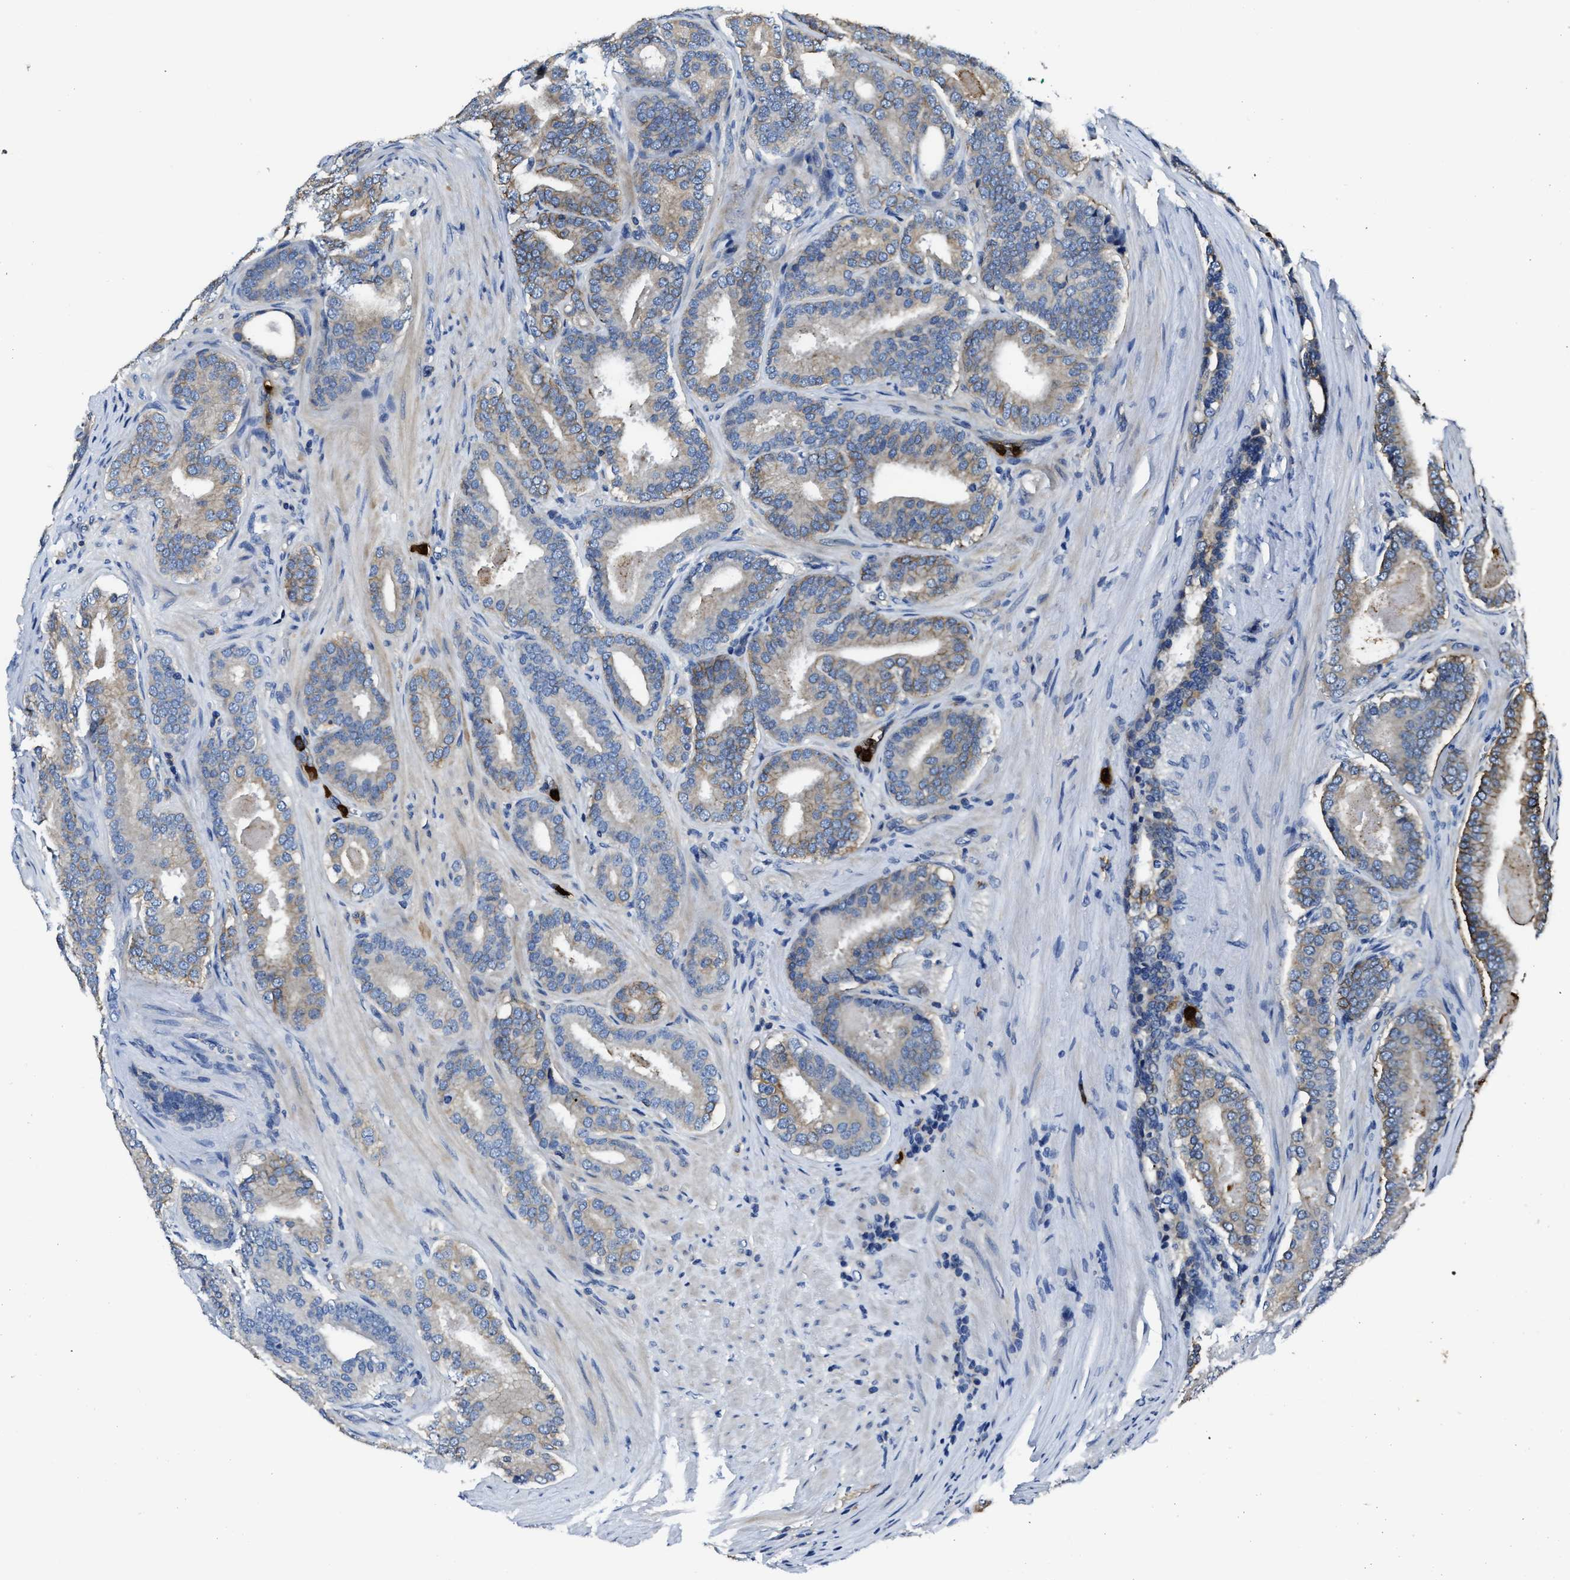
{"staining": {"intensity": "weak", "quantity": "<25%", "location": "cytoplasmic/membranous"}, "tissue": "prostate cancer", "cell_type": "Tumor cells", "image_type": "cancer", "snomed": [{"axis": "morphology", "description": "Adenocarcinoma, High grade"}, {"axis": "topography", "description": "Prostate"}], "caption": "Tumor cells are negative for brown protein staining in prostate adenocarcinoma (high-grade).", "gene": "TRAF6", "patient": {"sex": "male", "age": 60}}